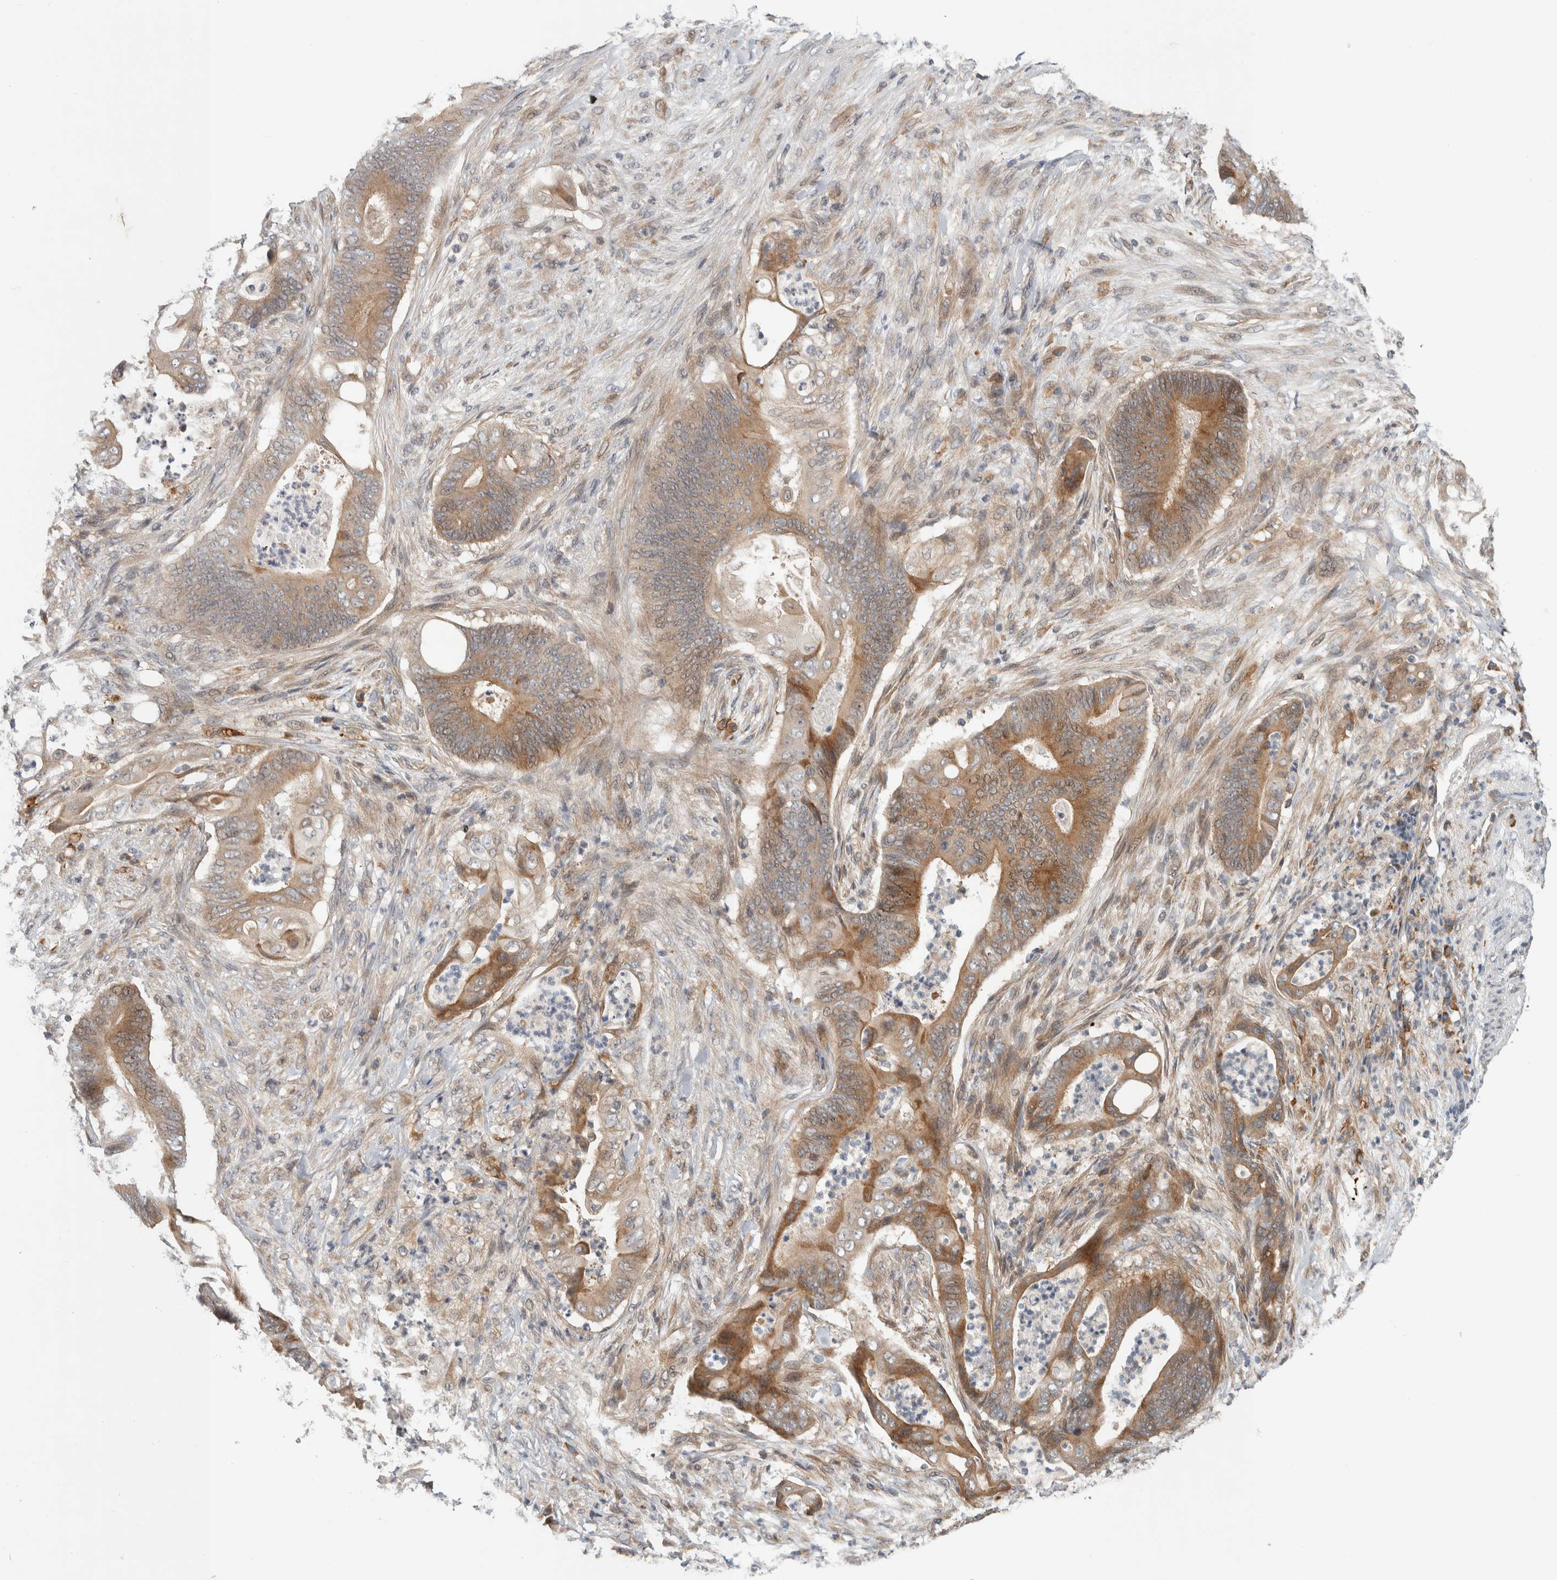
{"staining": {"intensity": "moderate", "quantity": ">75%", "location": "cytoplasmic/membranous"}, "tissue": "stomach cancer", "cell_type": "Tumor cells", "image_type": "cancer", "snomed": [{"axis": "morphology", "description": "Adenocarcinoma, NOS"}, {"axis": "topography", "description": "Stomach"}], "caption": "The photomicrograph displays a brown stain indicating the presence of a protein in the cytoplasmic/membranous of tumor cells in adenocarcinoma (stomach).", "gene": "TBC1D31", "patient": {"sex": "female", "age": 73}}